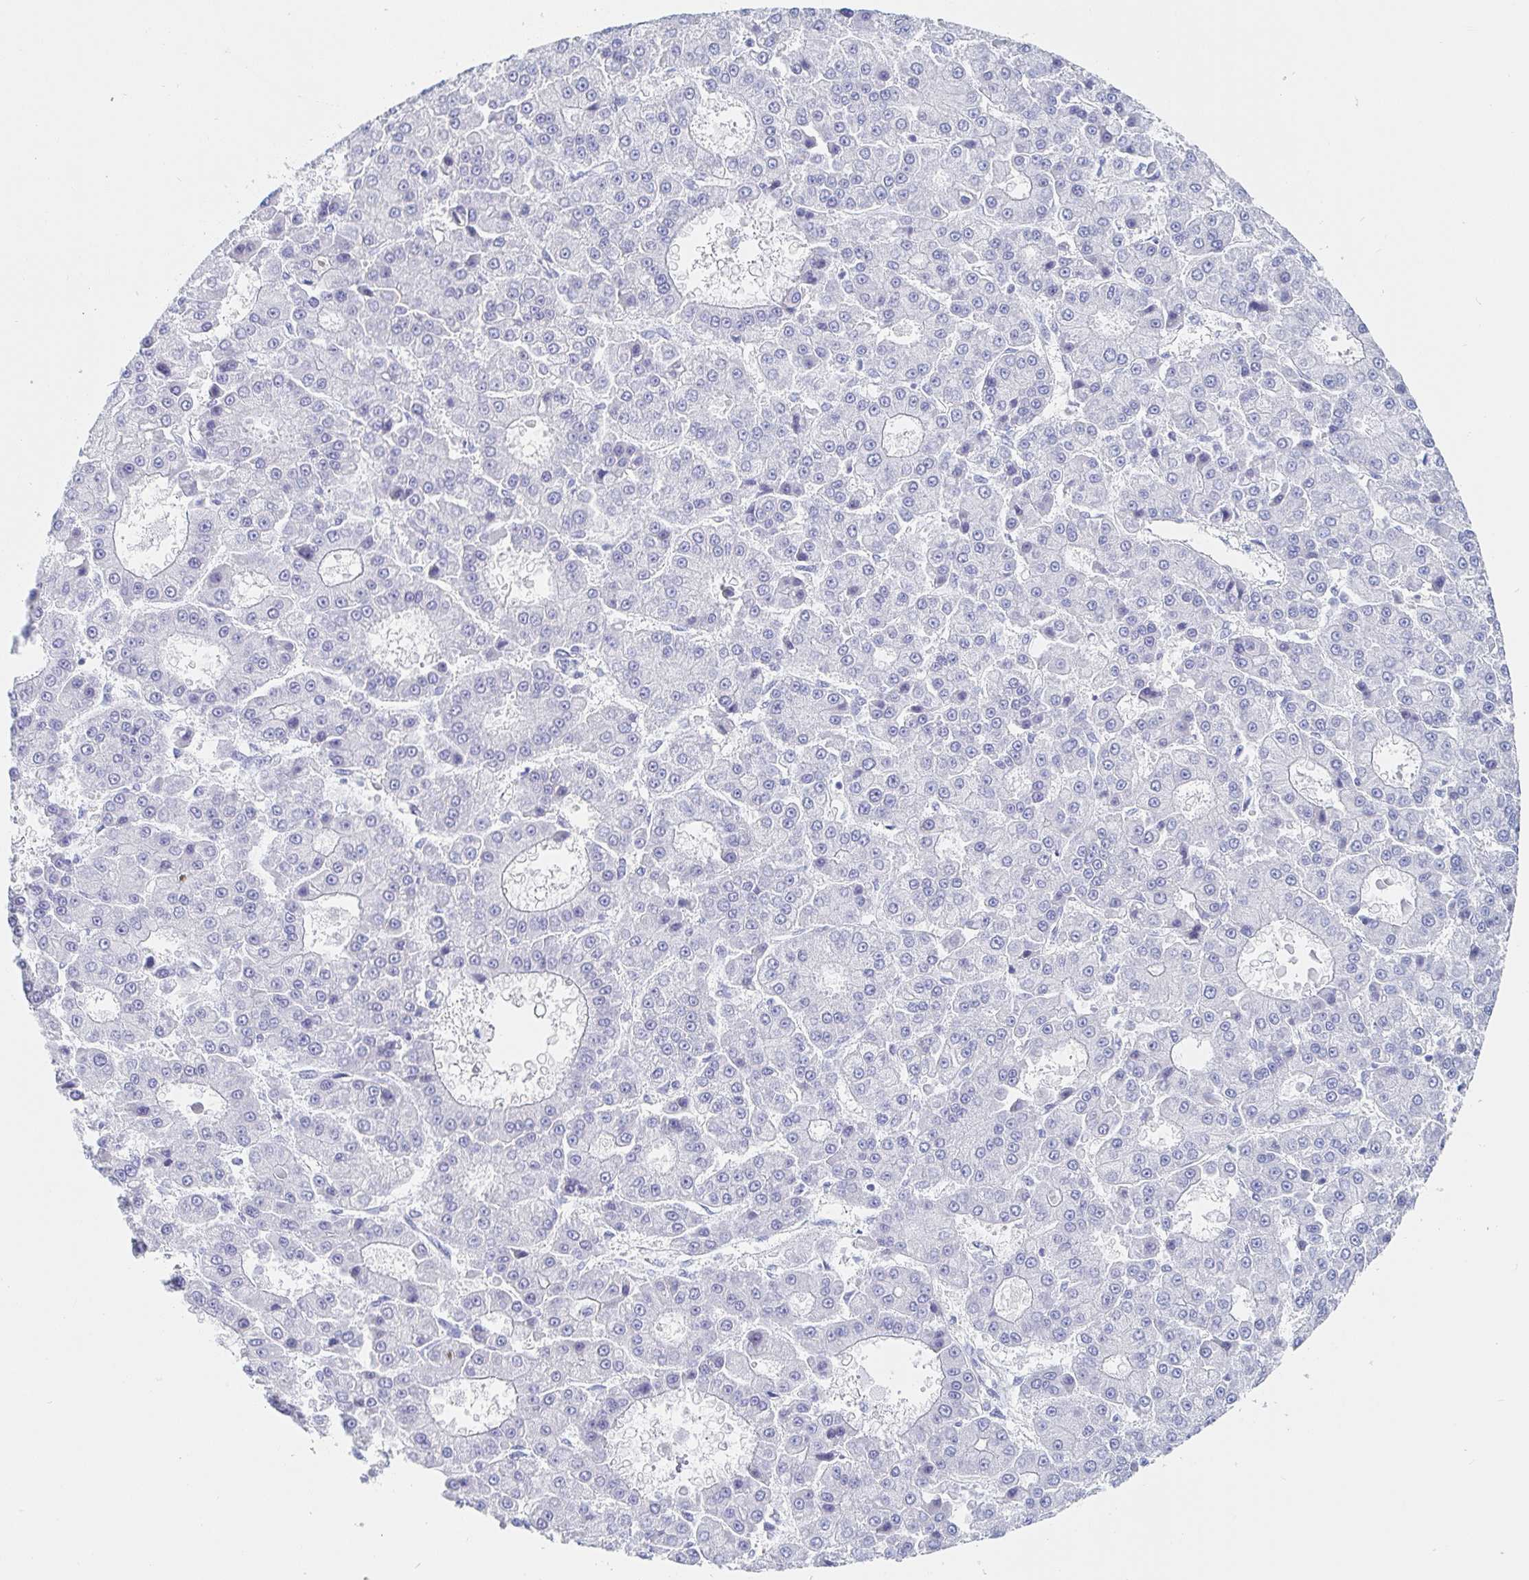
{"staining": {"intensity": "negative", "quantity": "none", "location": "none"}, "tissue": "liver cancer", "cell_type": "Tumor cells", "image_type": "cancer", "snomed": [{"axis": "morphology", "description": "Carcinoma, Hepatocellular, NOS"}, {"axis": "topography", "description": "Liver"}], "caption": "The image reveals no significant staining in tumor cells of hepatocellular carcinoma (liver).", "gene": "PACSIN1", "patient": {"sex": "male", "age": 70}}